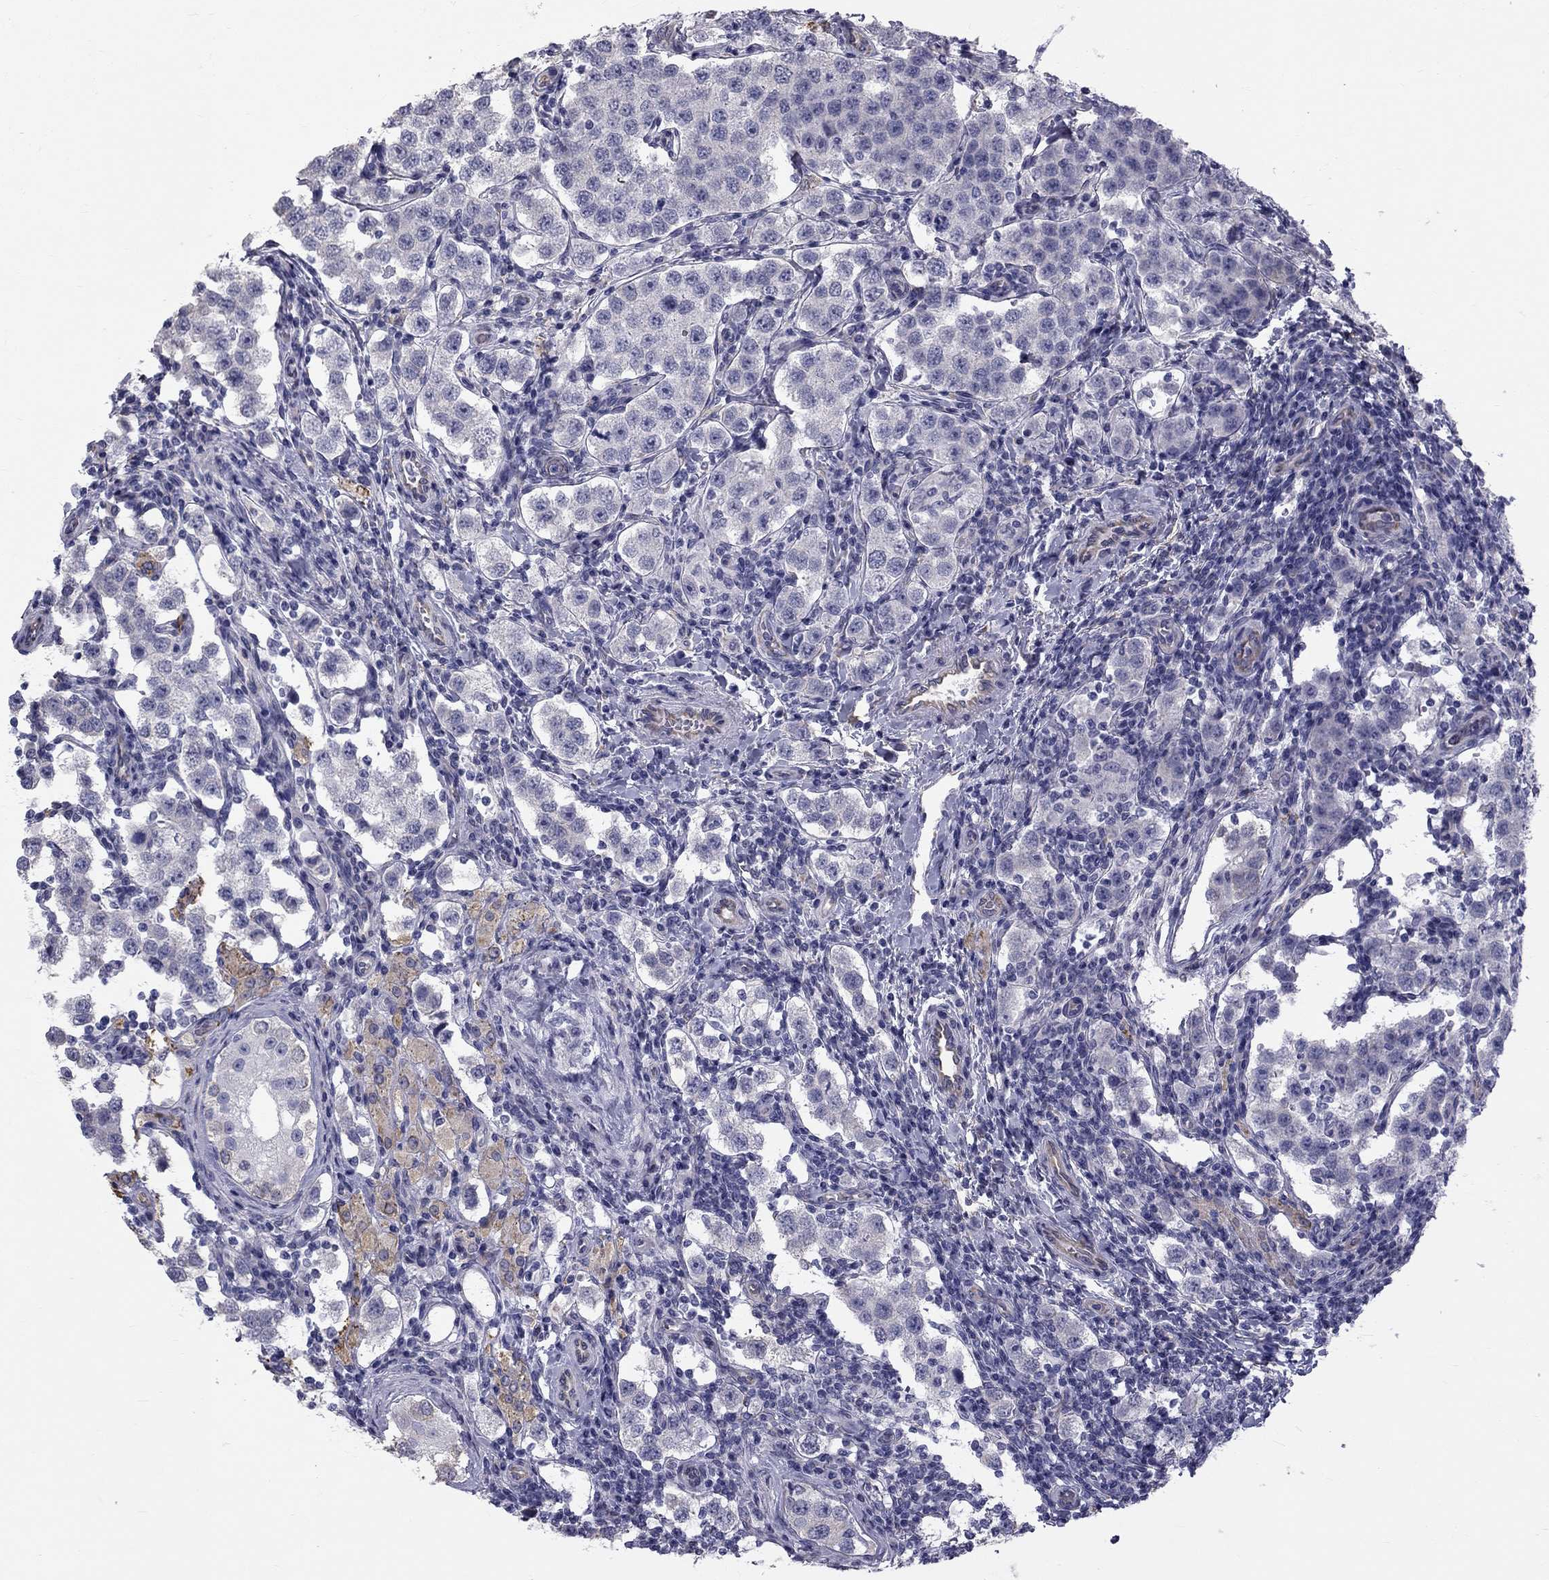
{"staining": {"intensity": "negative", "quantity": "none", "location": "none"}, "tissue": "testis cancer", "cell_type": "Tumor cells", "image_type": "cancer", "snomed": [{"axis": "morphology", "description": "Seminoma, NOS"}, {"axis": "topography", "description": "Testis"}], "caption": "Tumor cells show no significant positivity in testis cancer (seminoma).", "gene": "CCDC40", "patient": {"sex": "male", "age": 37}}